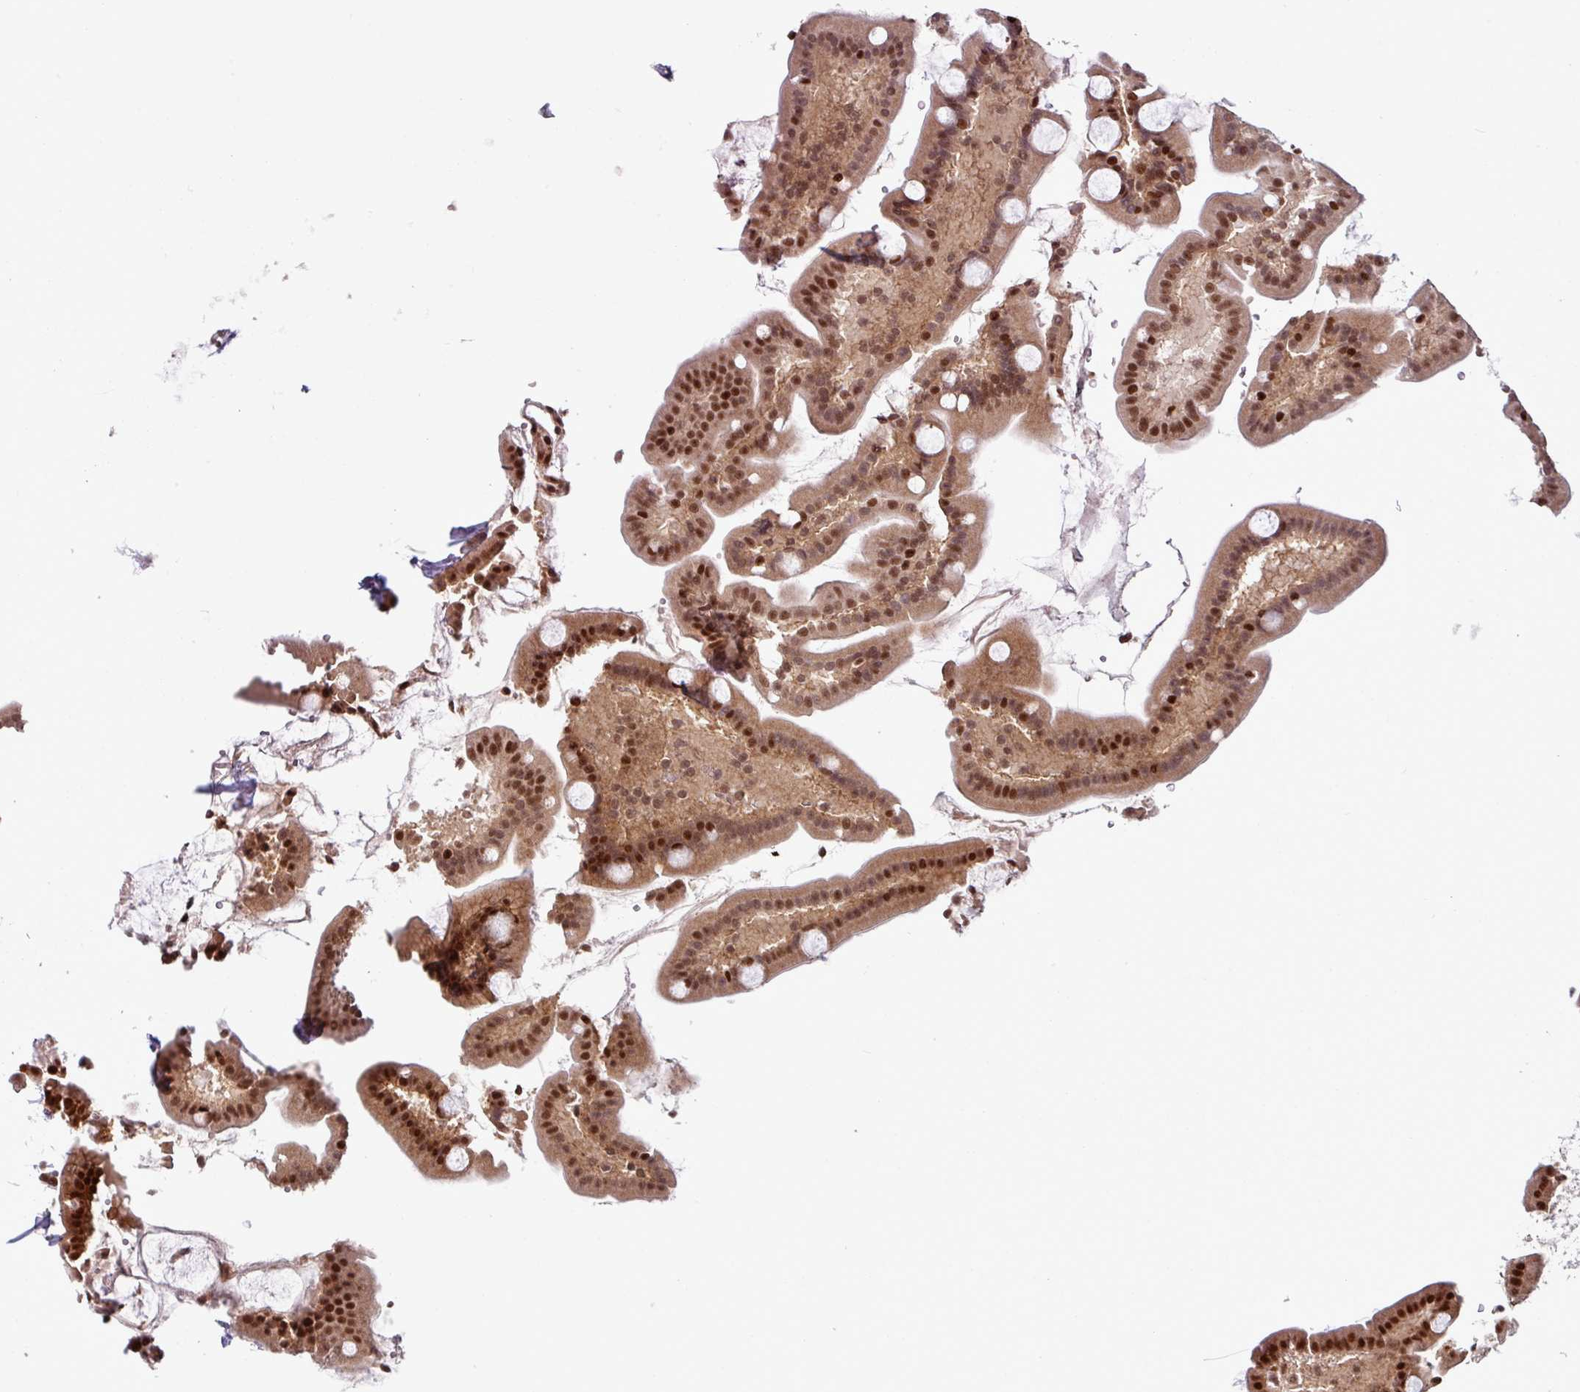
{"staining": {"intensity": "strong", "quantity": ">75%", "location": "cytoplasmic/membranous,nuclear"}, "tissue": "duodenum", "cell_type": "Glandular cells", "image_type": "normal", "snomed": [{"axis": "morphology", "description": "Normal tissue, NOS"}, {"axis": "topography", "description": "Duodenum"}], "caption": "Protein staining of benign duodenum demonstrates strong cytoplasmic/membranous,nuclear positivity in about >75% of glandular cells.", "gene": "MORF4L2", "patient": {"sex": "male", "age": 55}}